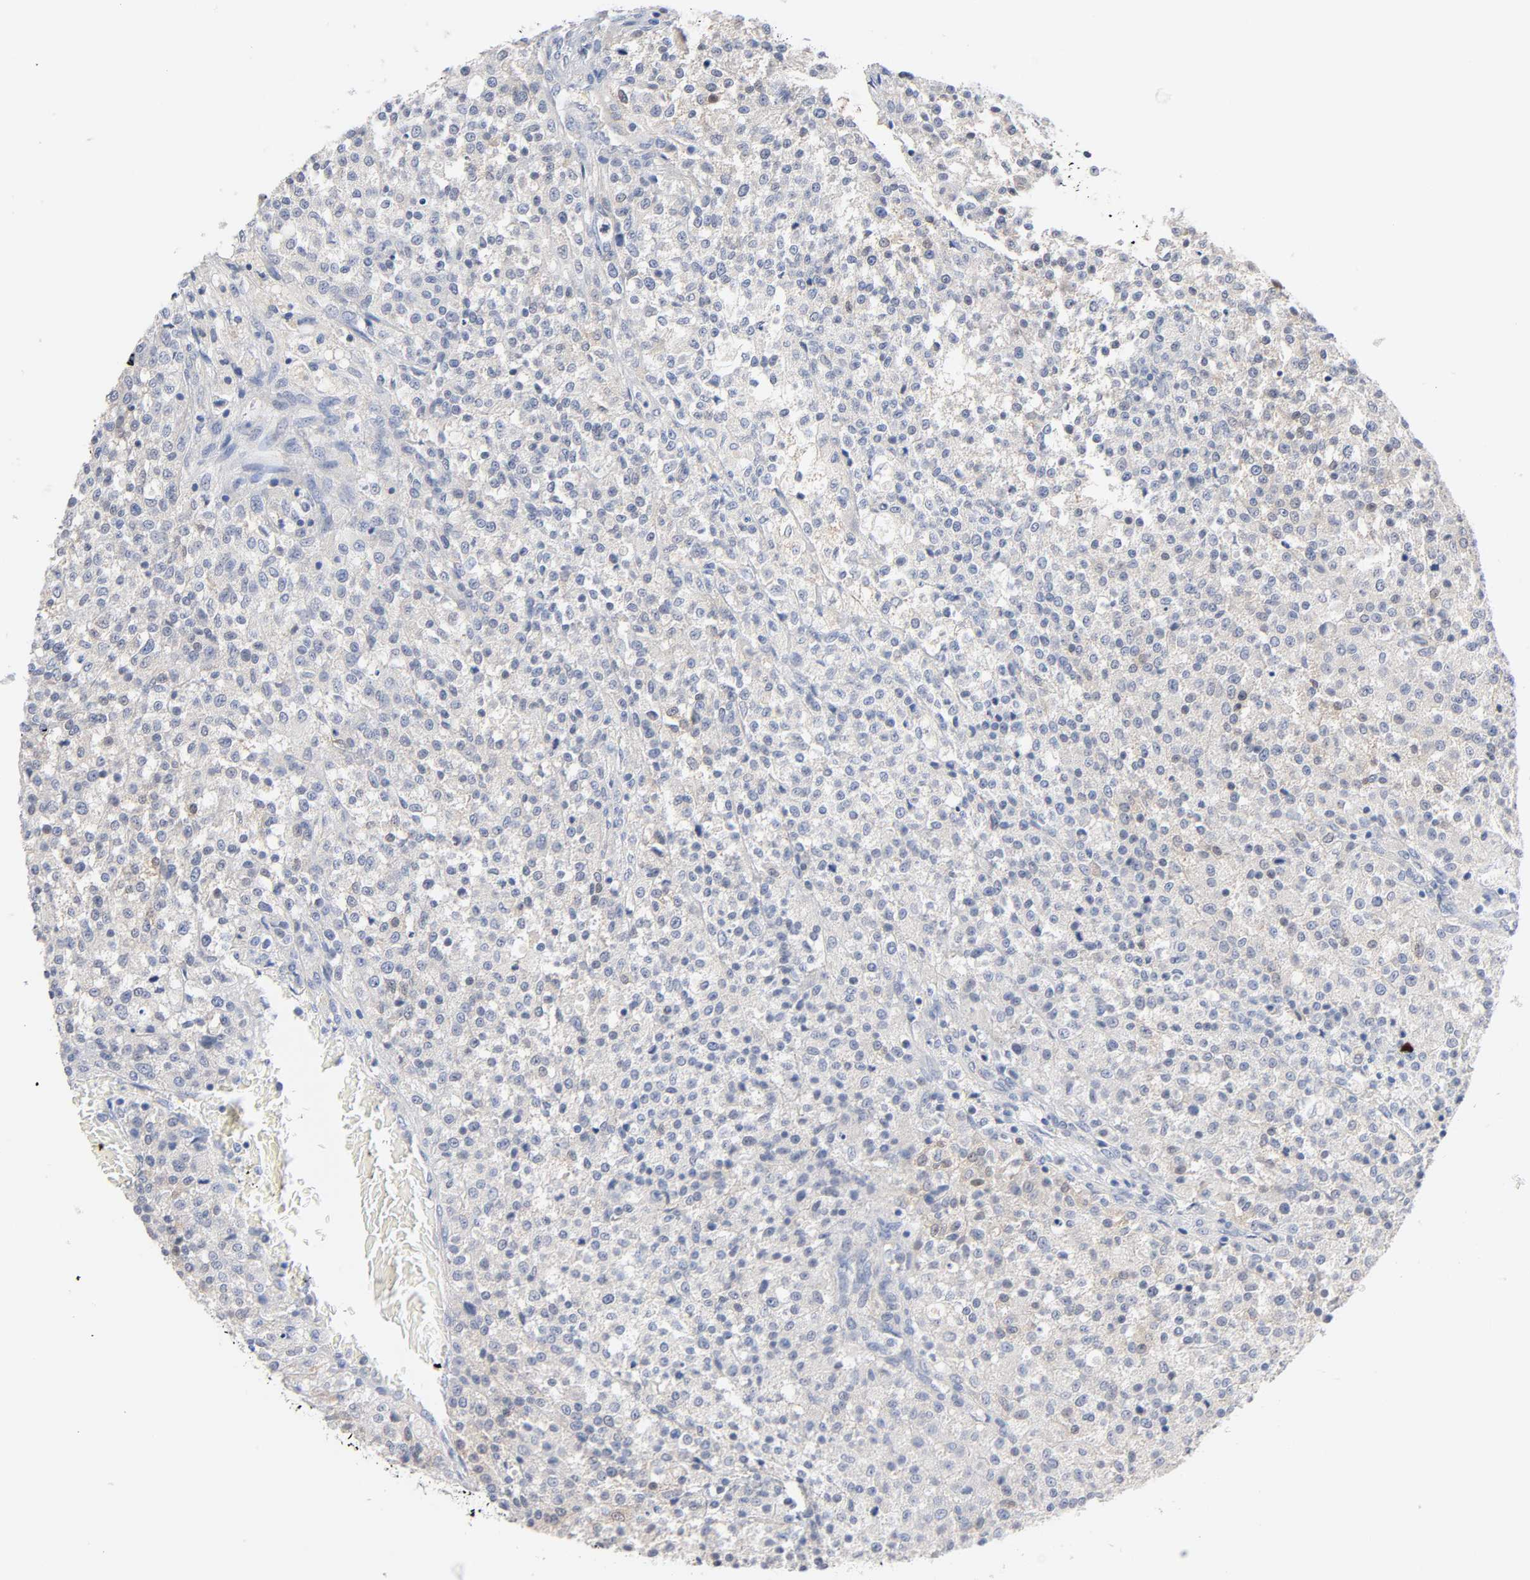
{"staining": {"intensity": "negative", "quantity": "none", "location": "none"}, "tissue": "testis cancer", "cell_type": "Tumor cells", "image_type": "cancer", "snomed": [{"axis": "morphology", "description": "Seminoma, NOS"}, {"axis": "topography", "description": "Testis"}], "caption": "IHC of testis cancer (seminoma) shows no staining in tumor cells.", "gene": "MALT1", "patient": {"sex": "male", "age": 59}}